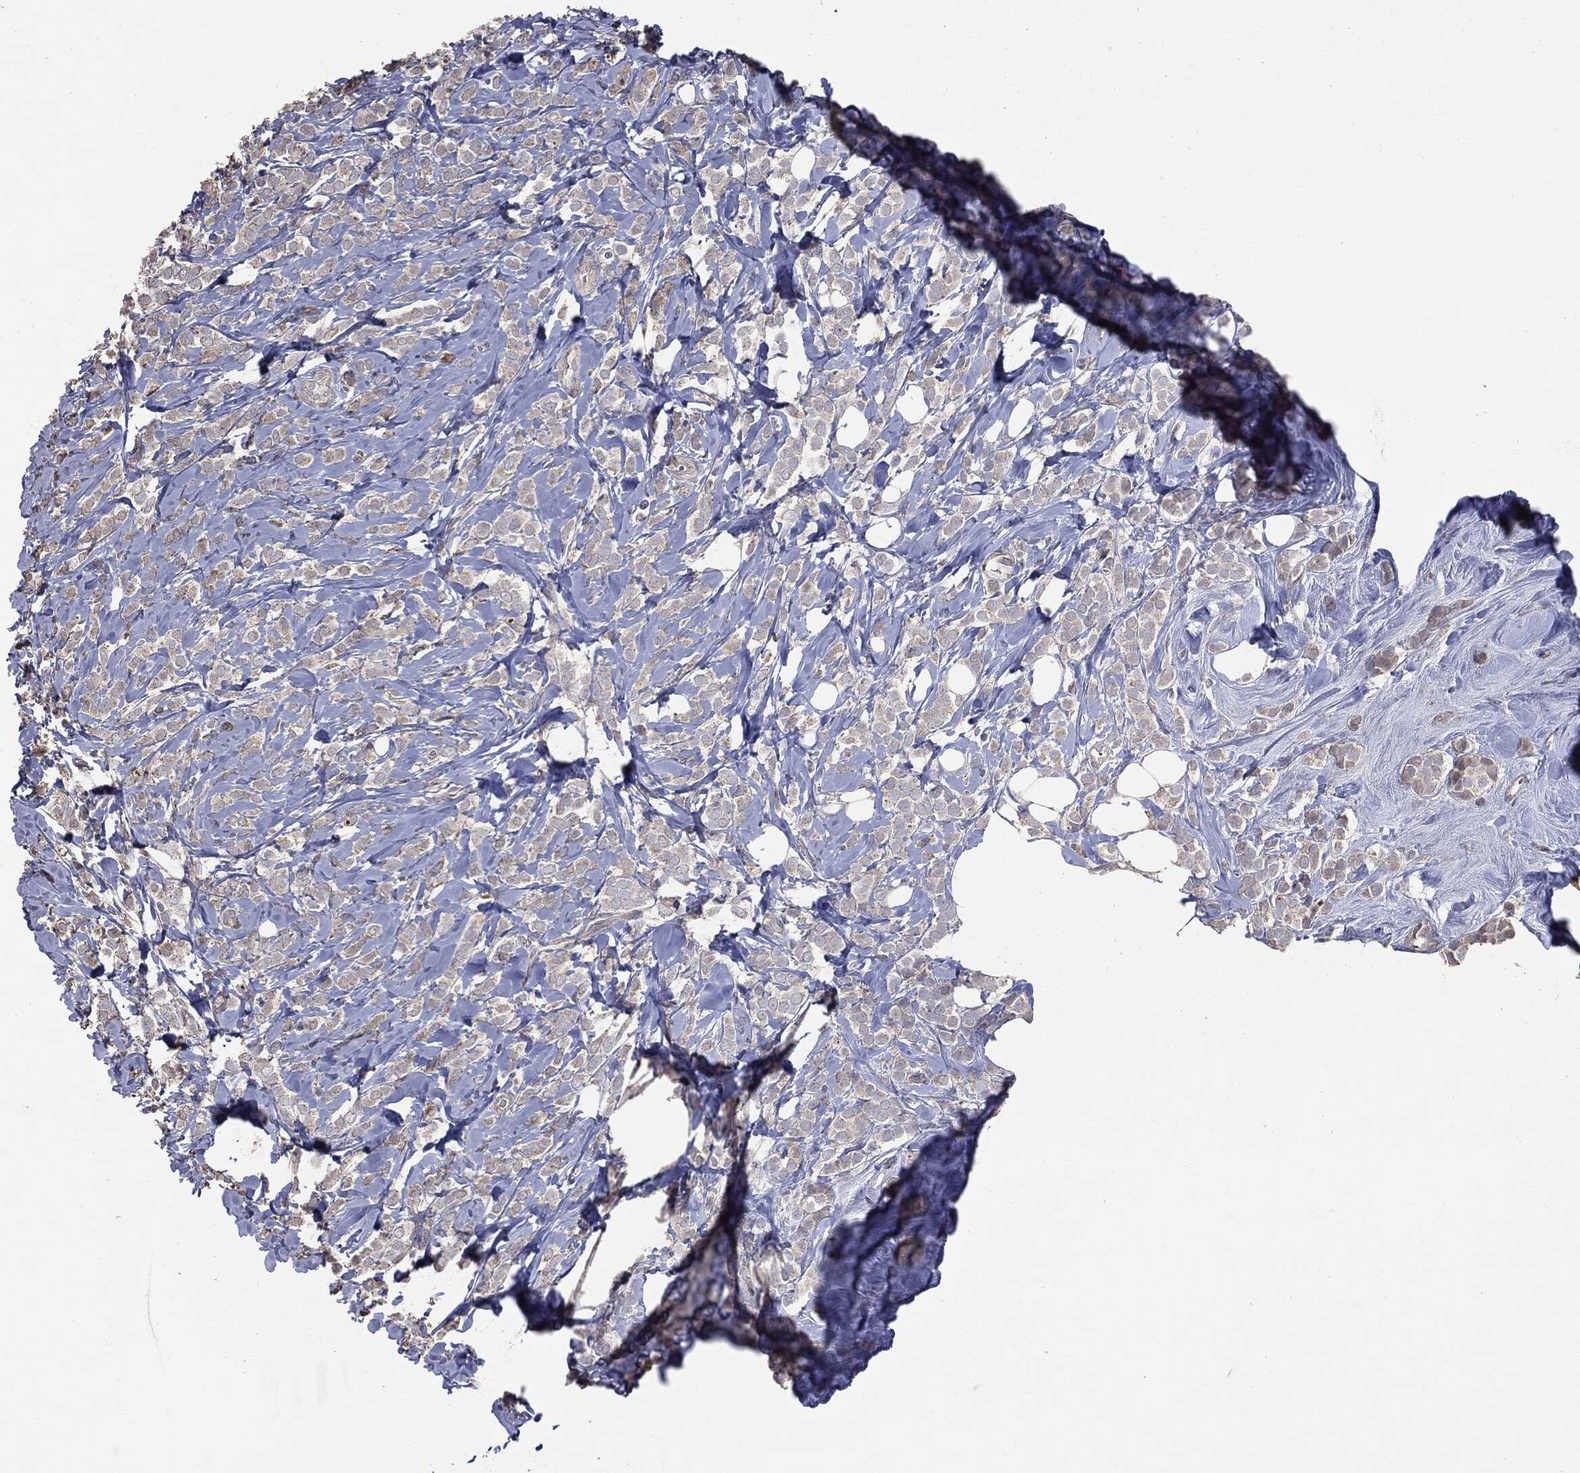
{"staining": {"intensity": "negative", "quantity": "none", "location": "none"}, "tissue": "breast cancer", "cell_type": "Tumor cells", "image_type": "cancer", "snomed": [{"axis": "morphology", "description": "Lobular carcinoma"}, {"axis": "topography", "description": "Breast"}], "caption": "Breast cancer (lobular carcinoma) was stained to show a protein in brown. There is no significant staining in tumor cells.", "gene": "MTOR", "patient": {"sex": "female", "age": 49}}